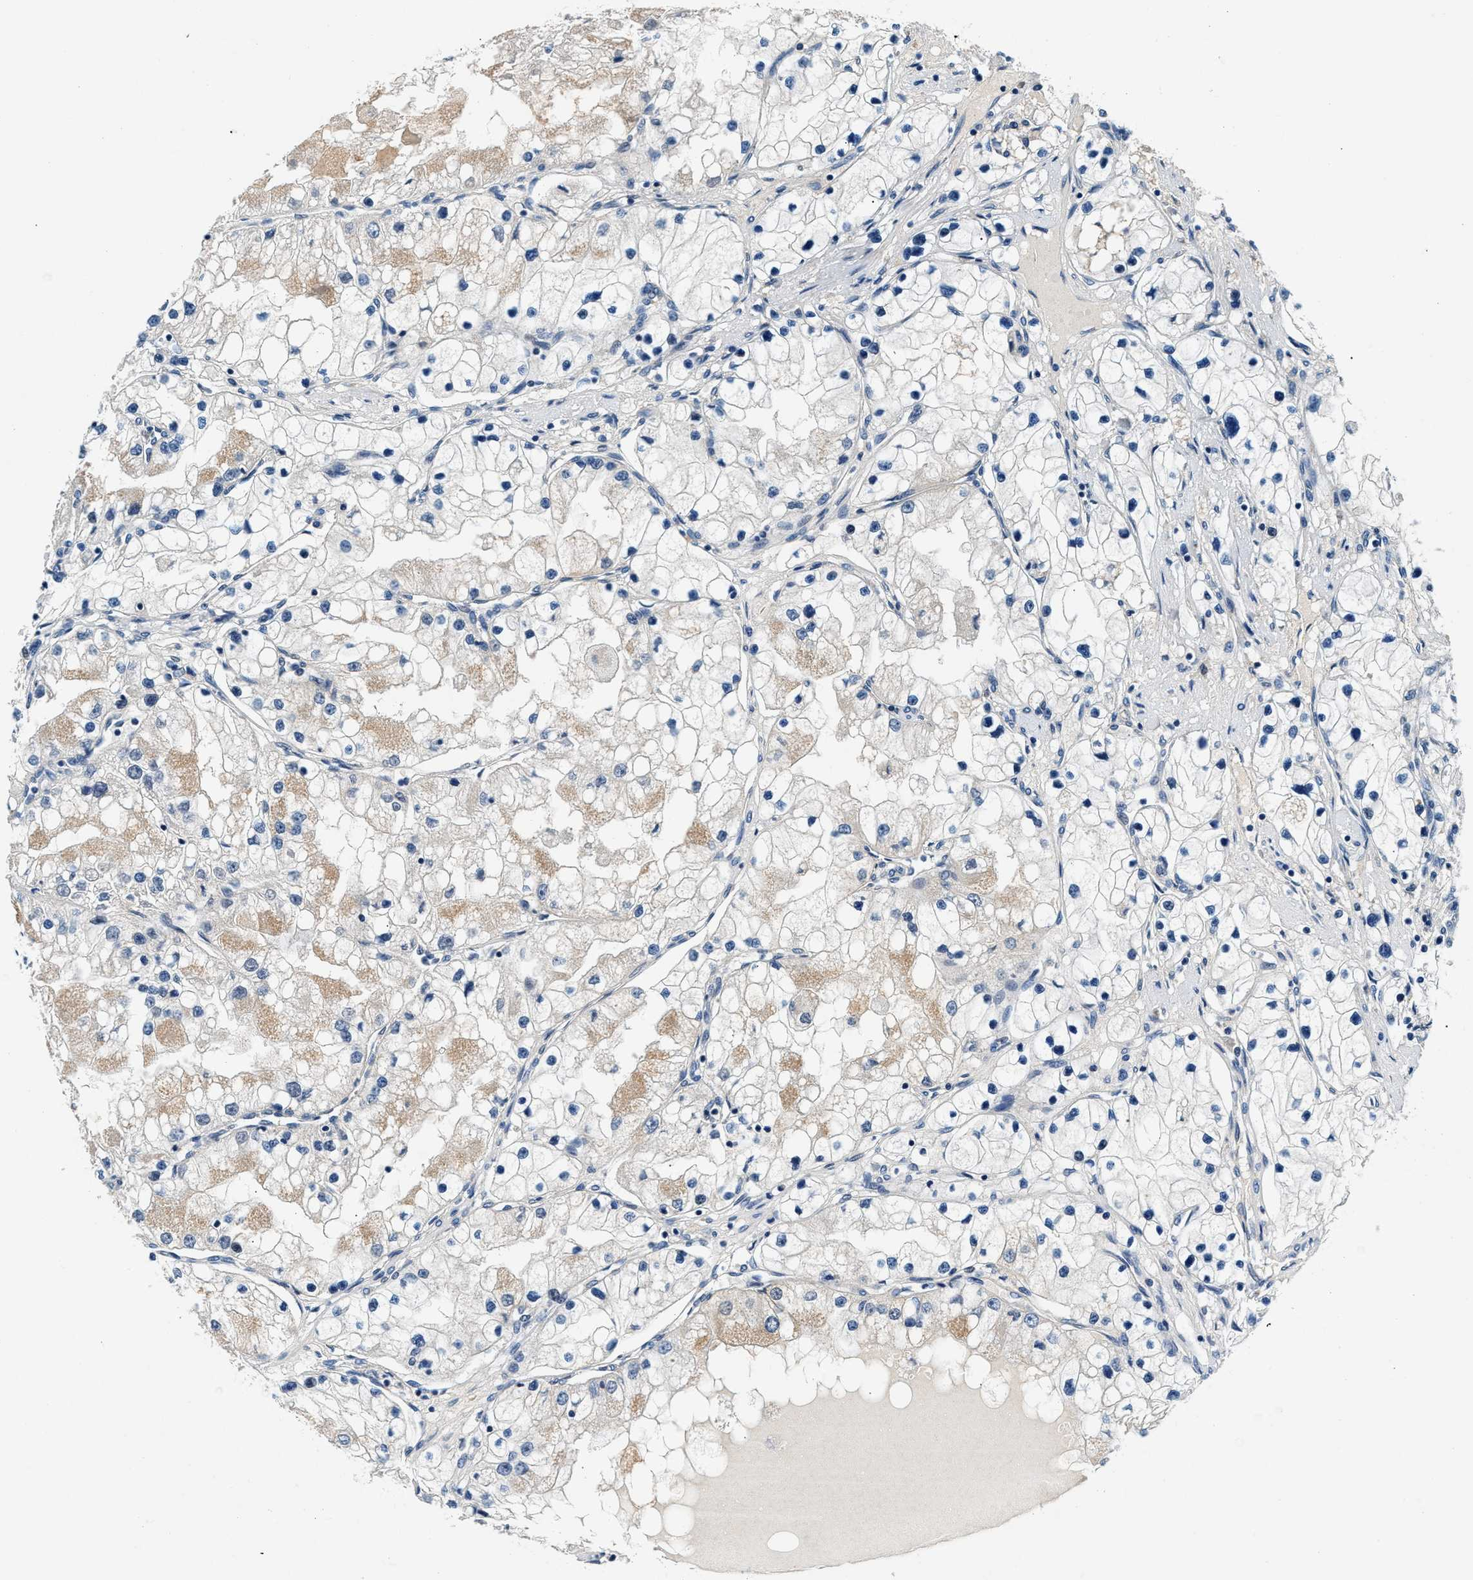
{"staining": {"intensity": "weak", "quantity": "<25%", "location": "cytoplasmic/membranous"}, "tissue": "renal cancer", "cell_type": "Tumor cells", "image_type": "cancer", "snomed": [{"axis": "morphology", "description": "Adenocarcinoma, NOS"}, {"axis": "topography", "description": "Kidney"}], "caption": "This is an immunohistochemistry histopathology image of human renal cancer. There is no staining in tumor cells.", "gene": "DENND6B", "patient": {"sex": "male", "age": 68}}